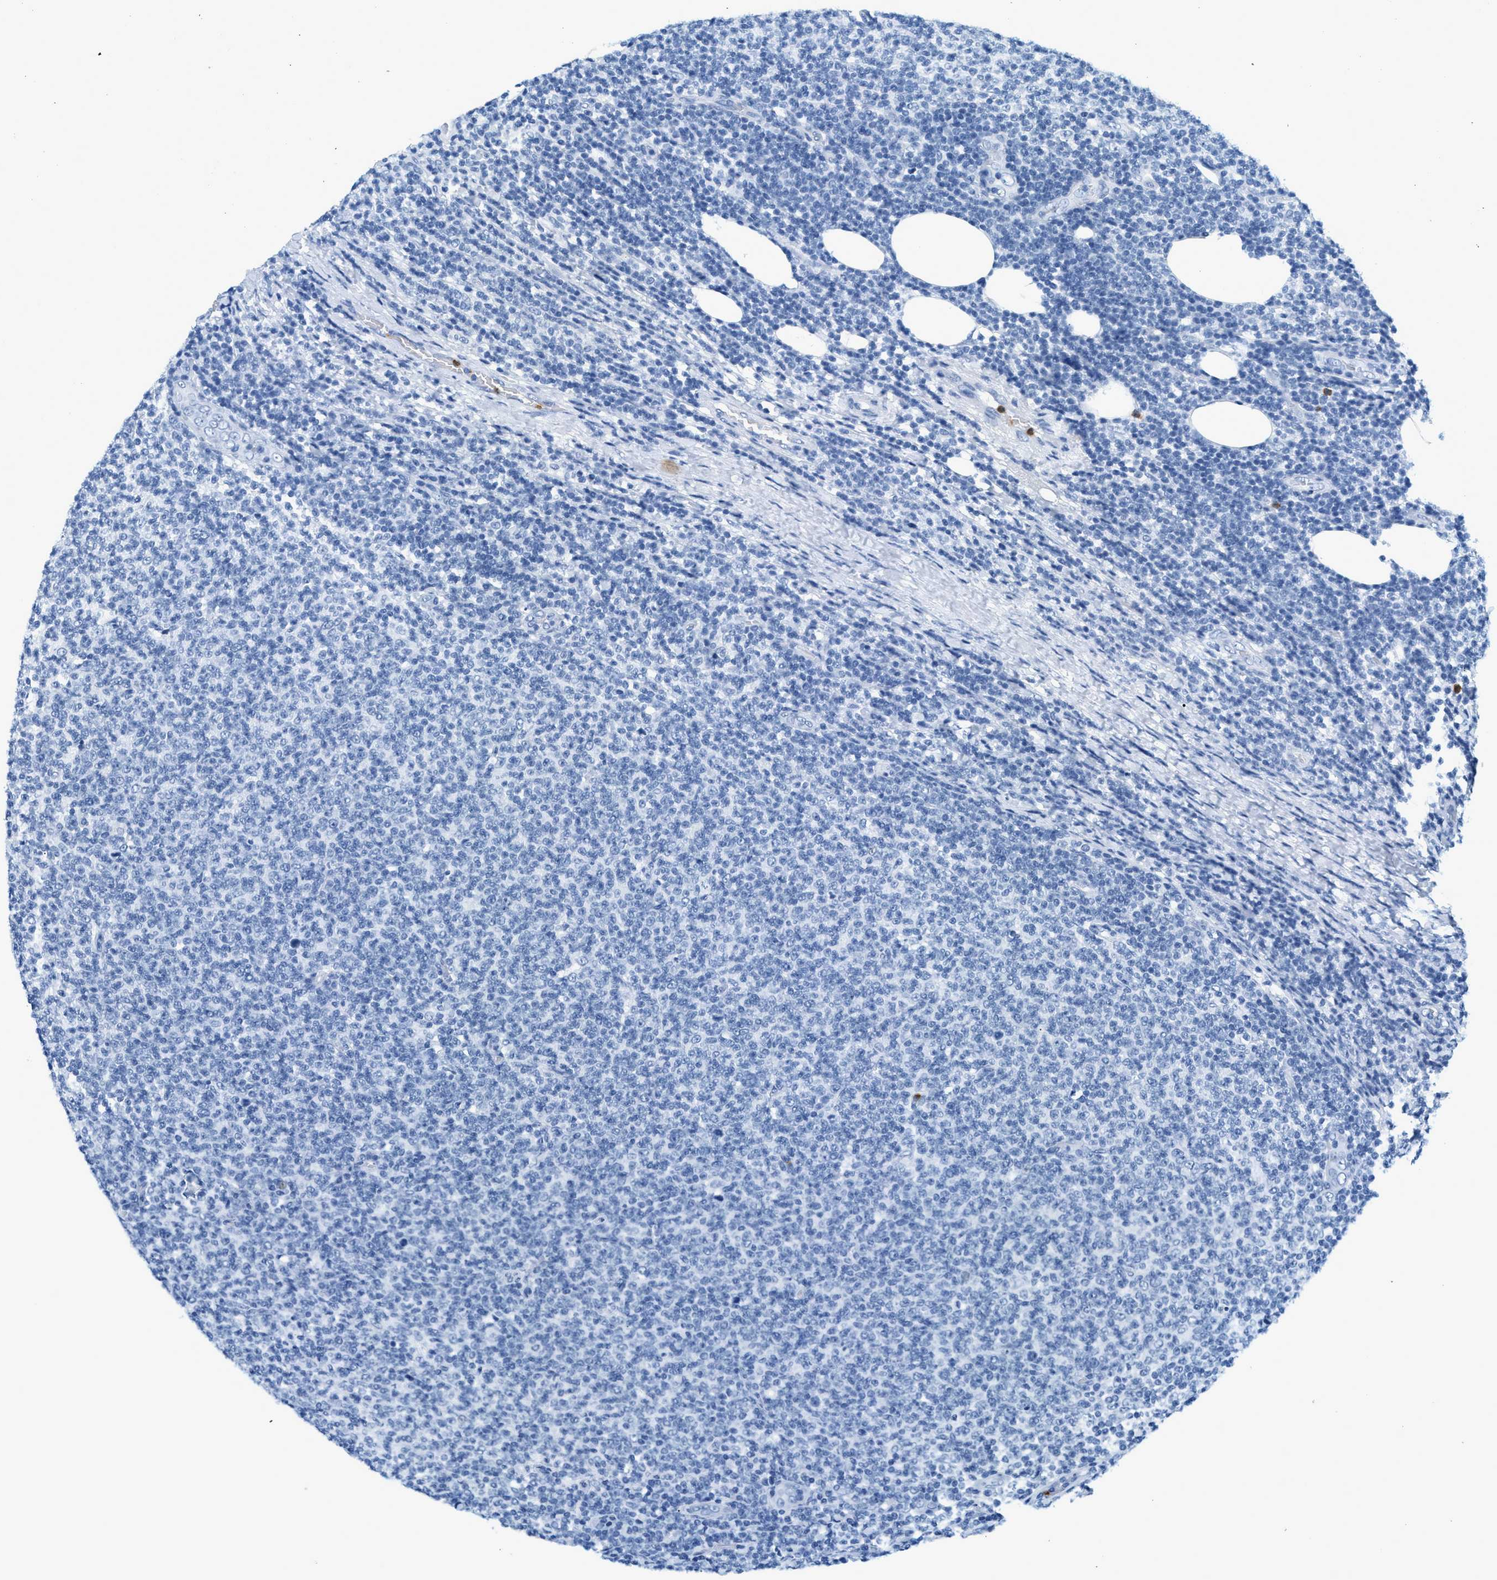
{"staining": {"intensity": "negative", "quantity": "none", "location": "none"}, "tissue": "lymphoma", "cell_type": "Tumor cells", "image_type": "cancer", "snomed": [{"axis": "morphology", "description": "Malignant lymphoma, non-Hodgkin's type, Low grade"}, {"axis": "topography", "description": "Lymph node"}], "caption": "This is a image of IHC staining of lymphoma, which shows no staining in tumor cells.", "gene": "LCN2", "patient": {"sex": "male", "age": 66}}